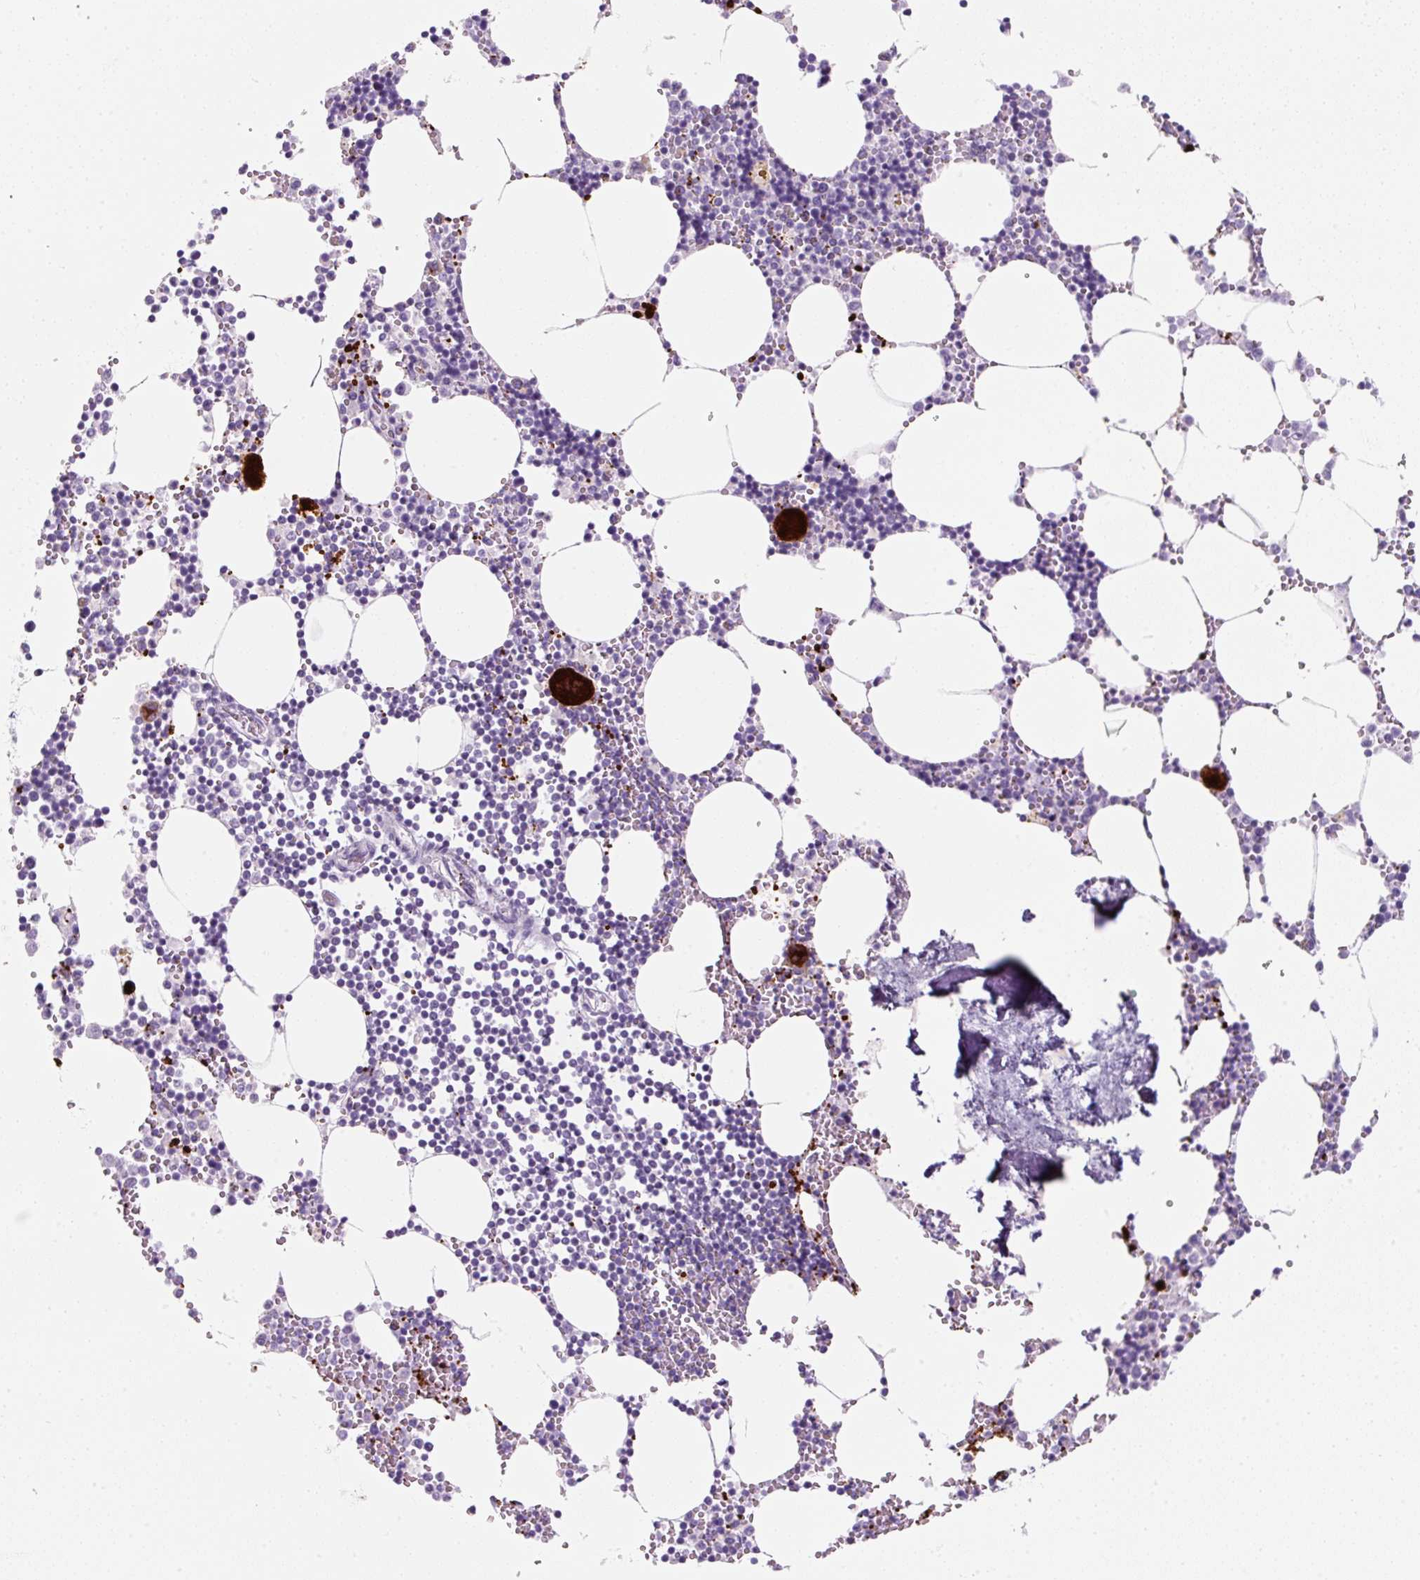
{"staining": {"intensity": "strong", "quantity": "<25%", "location": "cytoplasmic/membranous"}, "tissue": "bone marrow", "cell_type": "Hematopoietic cells", "image_type": "normal", "snomed": [{"axis": "morphology", "description": "Normal tissue, NOS"}, {"axis": "topography", "description": "Bone marrow"}], "caption": "Immunohistochemical staining of benign human bone marrow exhibits strong cytoplasmic/membranous protein expression in about <25% of hematopoietic cells. The staining was performed using DAB (3,3'-diaminobenzidine), with brown indicating positive protein expression. Nuclei are stained blue with hematoxylin.", "gene": "ENSG00000288796", "patient": {"sex": "male", "age": 54}}